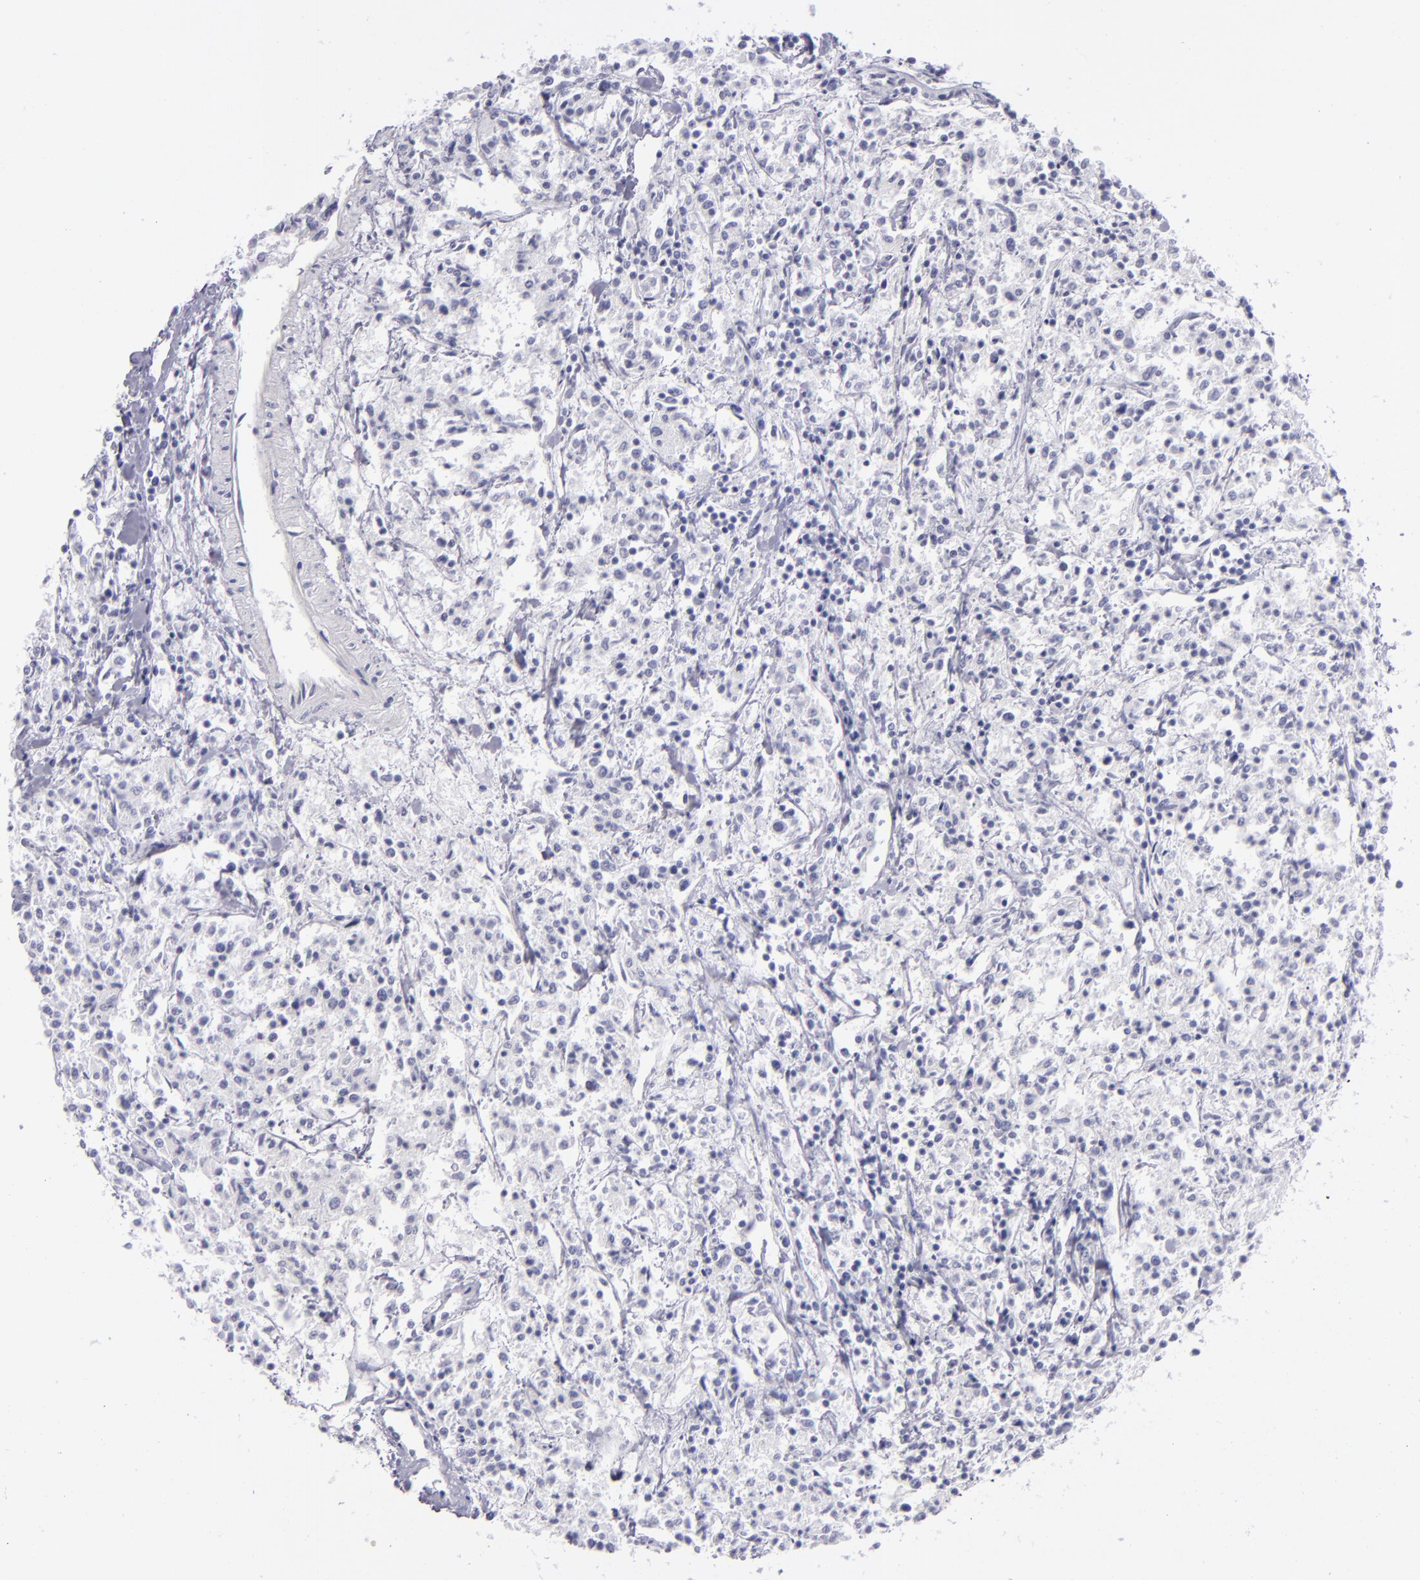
{"staining": {"intensity": "negative", "quantity": "none", "location": "none"}, "tissue": "lymphoma", "cell_type": "Tumor cells", "image_type": "cancer", "snomed": [{"axis": "morphology", "description": "Malignant lymphoma, non-Hodgkin's type, Low grade"}, {"axis": "topography", "description": "Small intestine"}], "caption": "This is an immunohistochemistry (IHC) histopathology image of low-grade malignant lymphoma, non-Hodgkin's type. There is no expression in tumor cells.", "gene": "VIL1", "patient": {"sex": "female", "age": 59}}